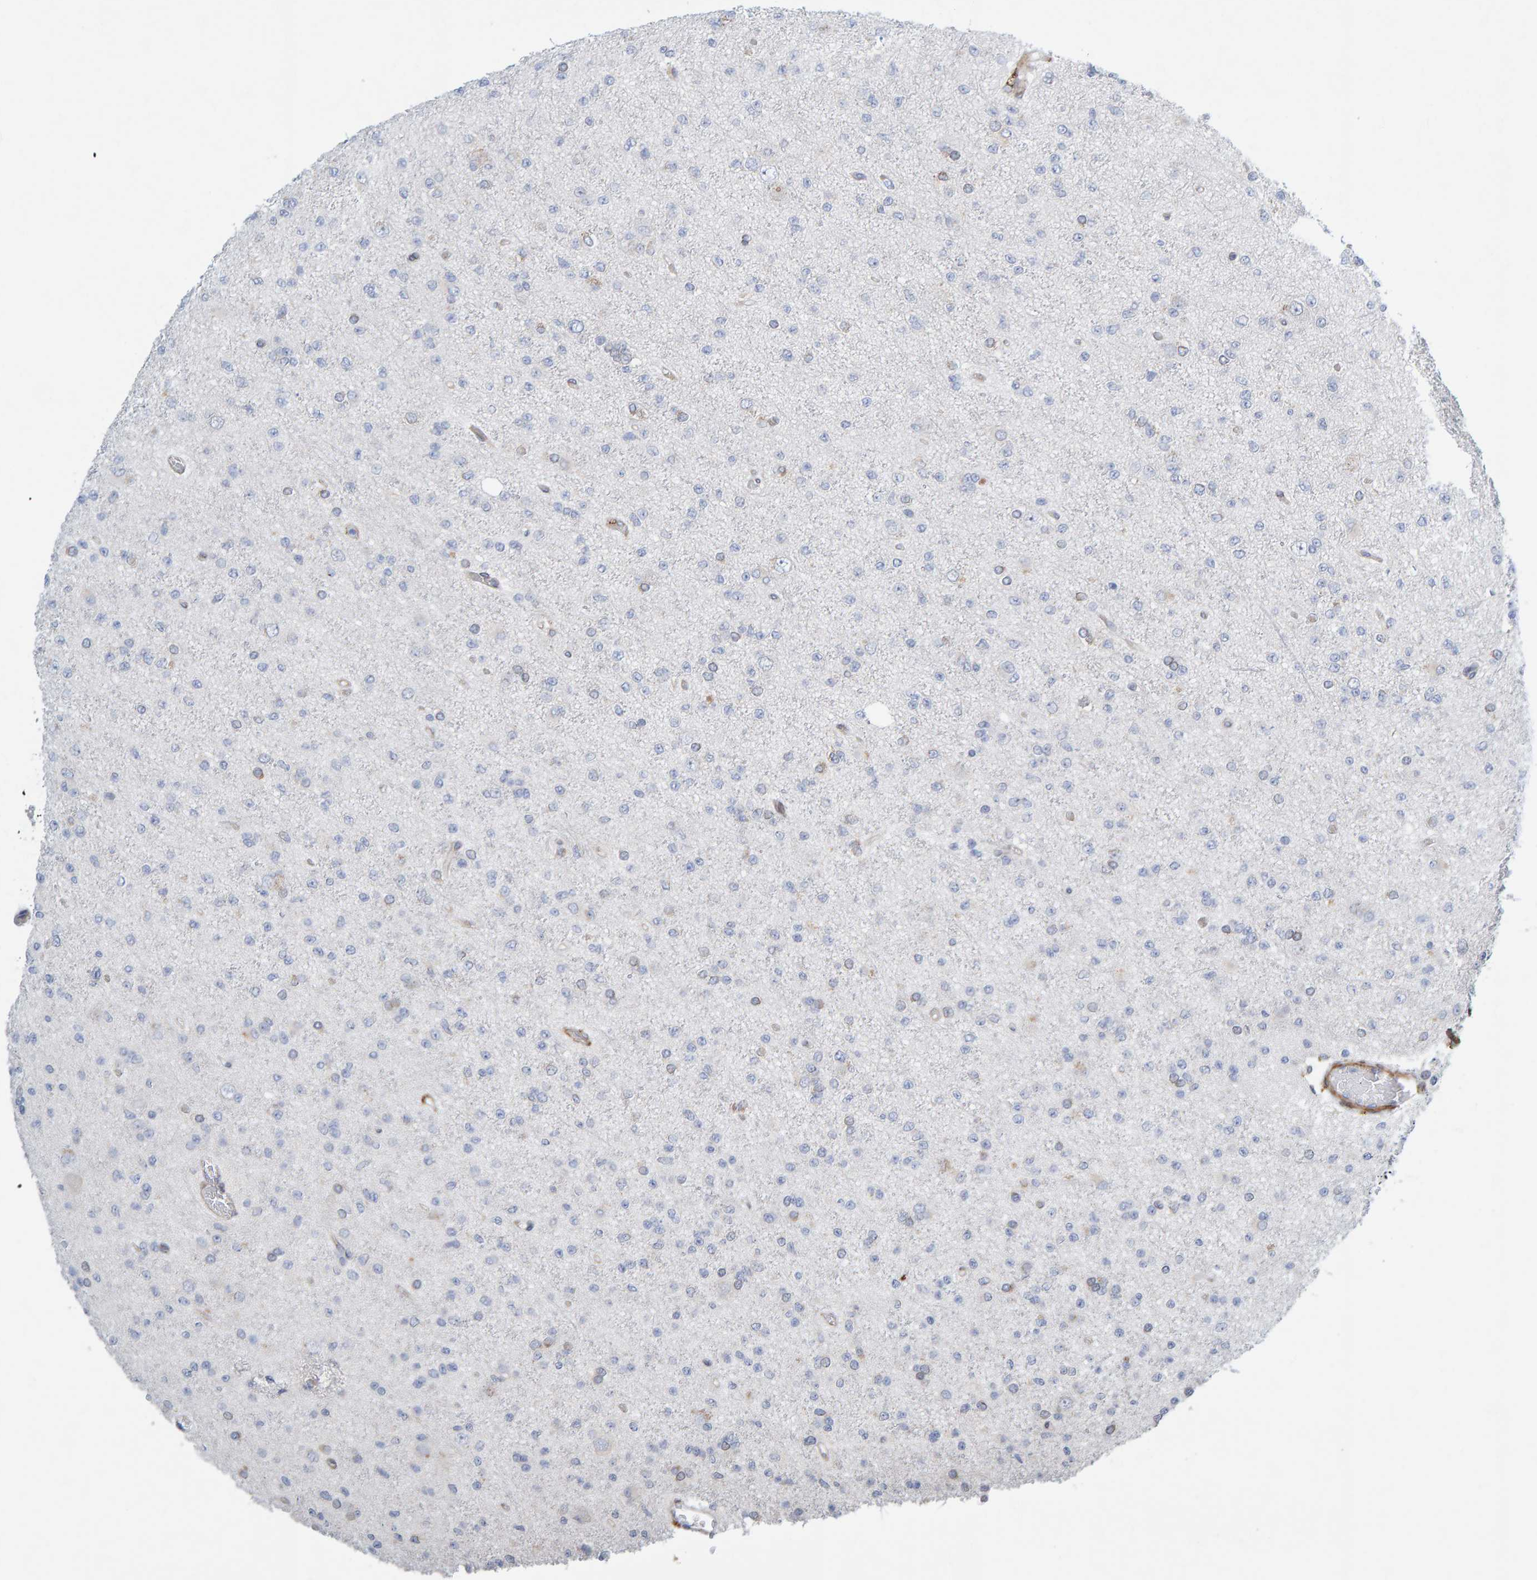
{"staining": {"intensity": "negative", "quantity": "none", "location": "none"}, "tissue": "glioma", "cell_type": "Tumor cells", "image_type": "cancer", "snomed": [{"axis": "morphology", "description": "Glioma, malignant, Low grade"}, {"axis": "topography", "description": "Brain"}], "caption": "IHC of human glioma displays no positivity in tumor cells. Nuclei are stained in blue.", "gene": "MMP16", "patient": {"sex": "female", "age": 22}}